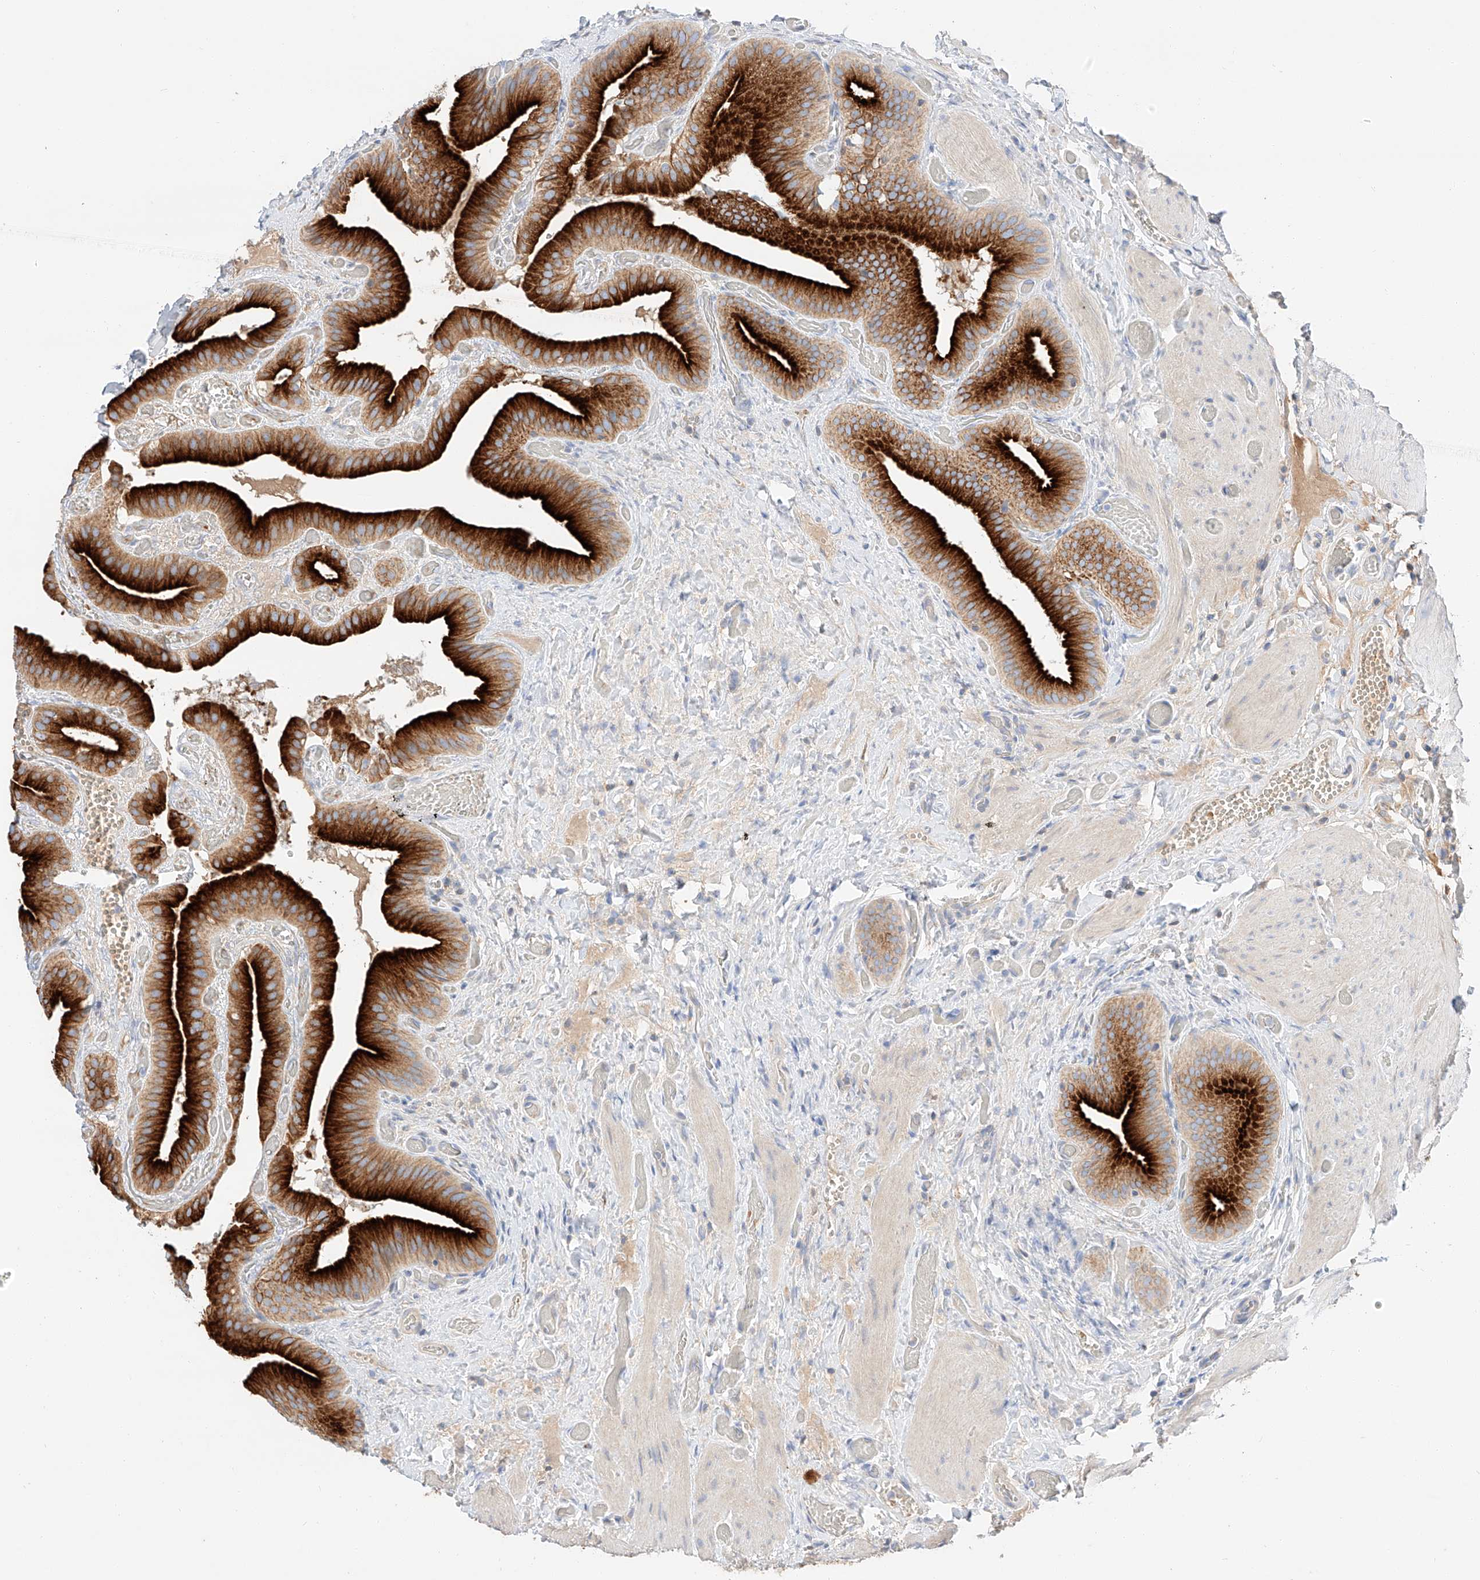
{"staining": {"intensity": "strong", "quantity": ">75%", "location": "cytoplasmic/membranous"}, "tissue": "gallbladder", "cell_type": "Glandular cells", "image_type": "normal", "snomed": [{"axis": "morphology", "description": "Normal tissue, NOS"}, {"axis": "topography", "description": "Gallbladder"}], "caption": "Immunohistochemical staining of unremarkable gallbladder demonstrates >75% levels of strong cytoplasmic/membranous protein expression in approximately >75% of glandular cells. The protein is stained brown, and the nuclei are stained in blue (DAB (3,3'-diaminobenzidine) IHC with brightfield microscopy, high magnification).", "gene": "MAP7", "patient": {"sex": "female", "age": 64}}